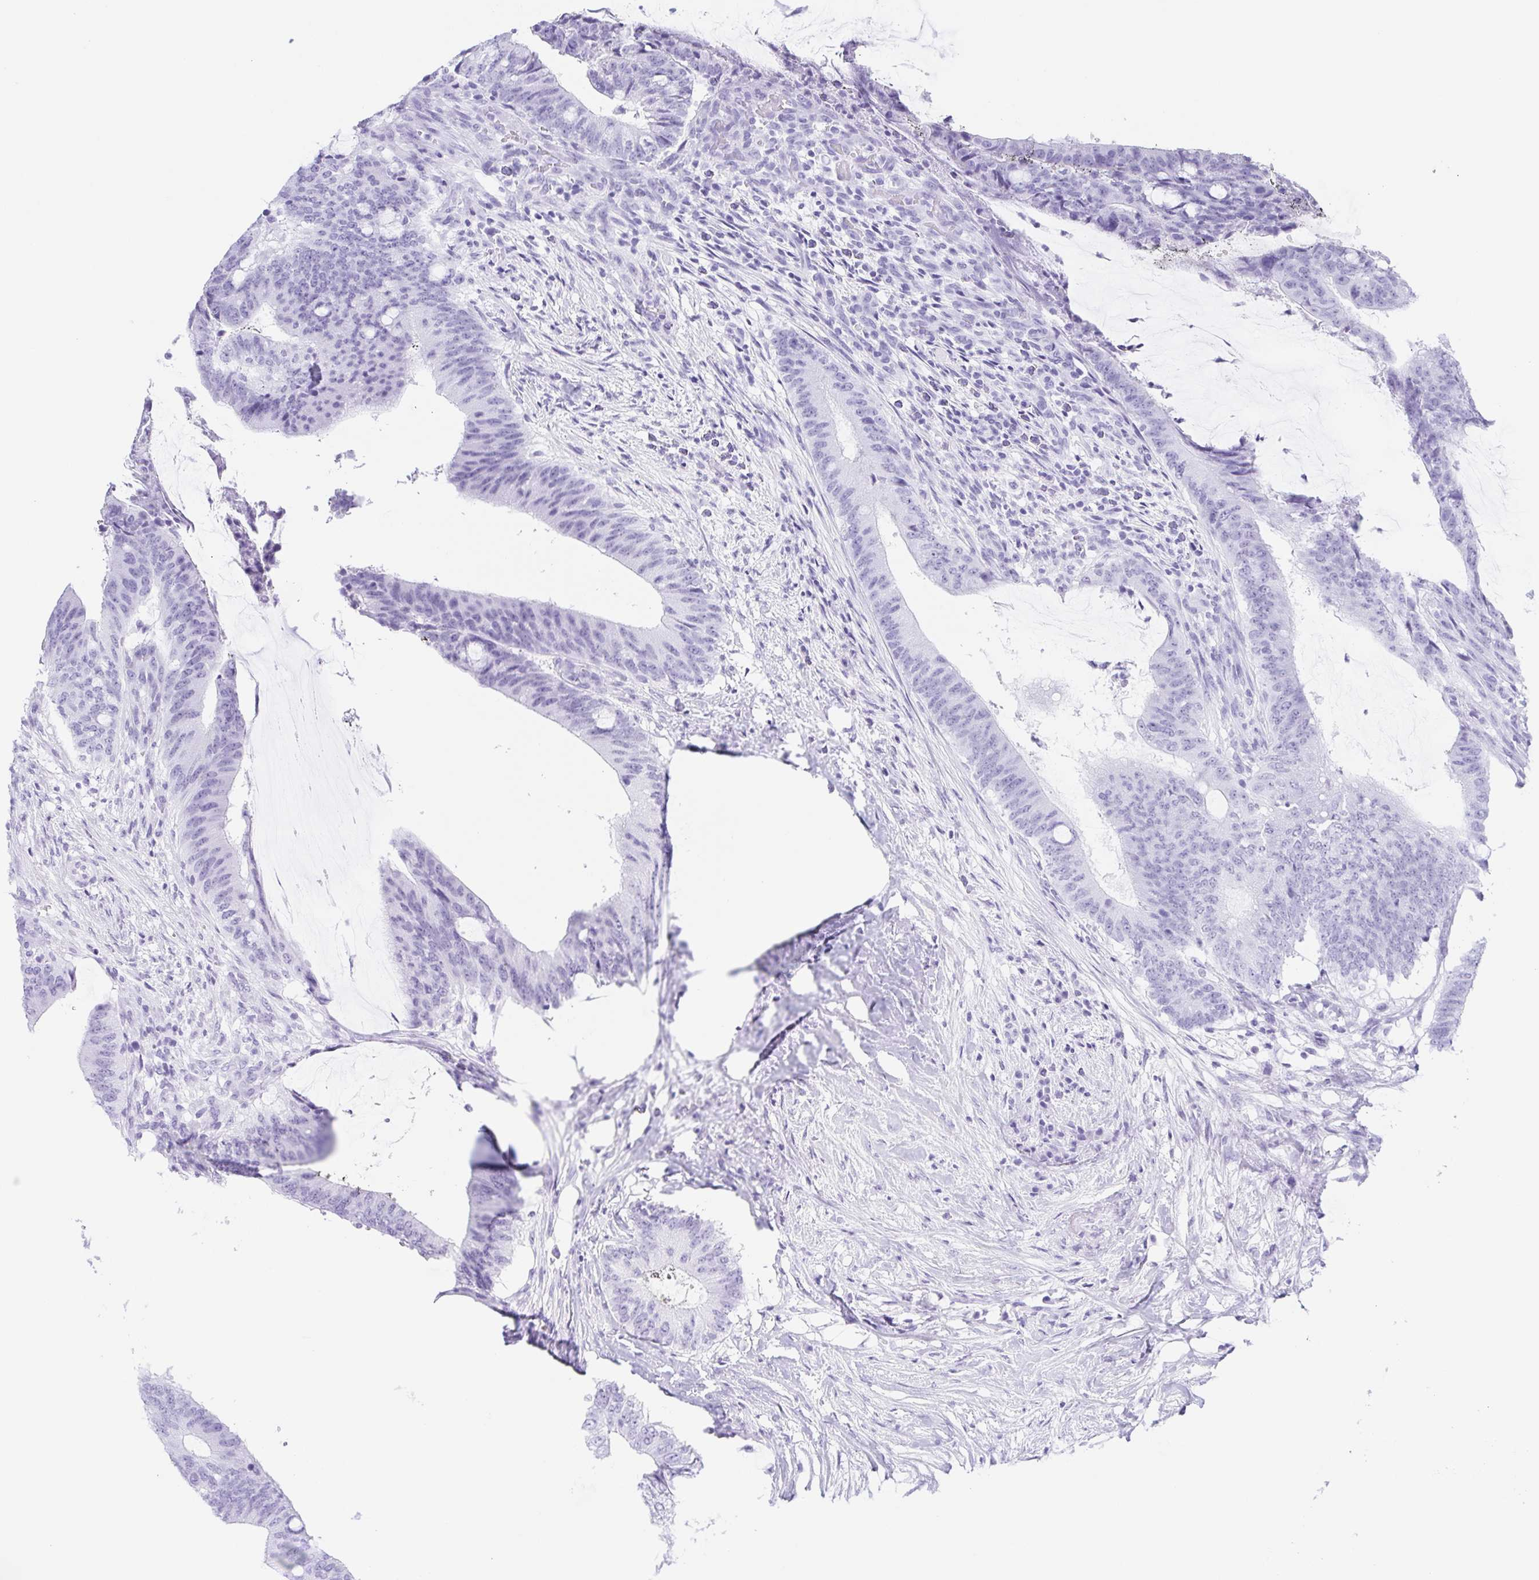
{"staining": {"intensity": "negative", "quantity": "none", "location": "none"}, "tissue": "colorectal cancer", "cell_type": "Tumor cells", "image_type": "cancer", "snomed": [{"axis": "morphology", "description": "Adenocarcinoma, NOS"}, {"axis": "topography", "description": "Colon"}], "caption": "DAB immunohistochemical staining of colorectal adenocarcinoma reveals no significant positivity in tumor cells.", "gene": "CYP21A2", "patient": {"sex": "female", "age": 43}}